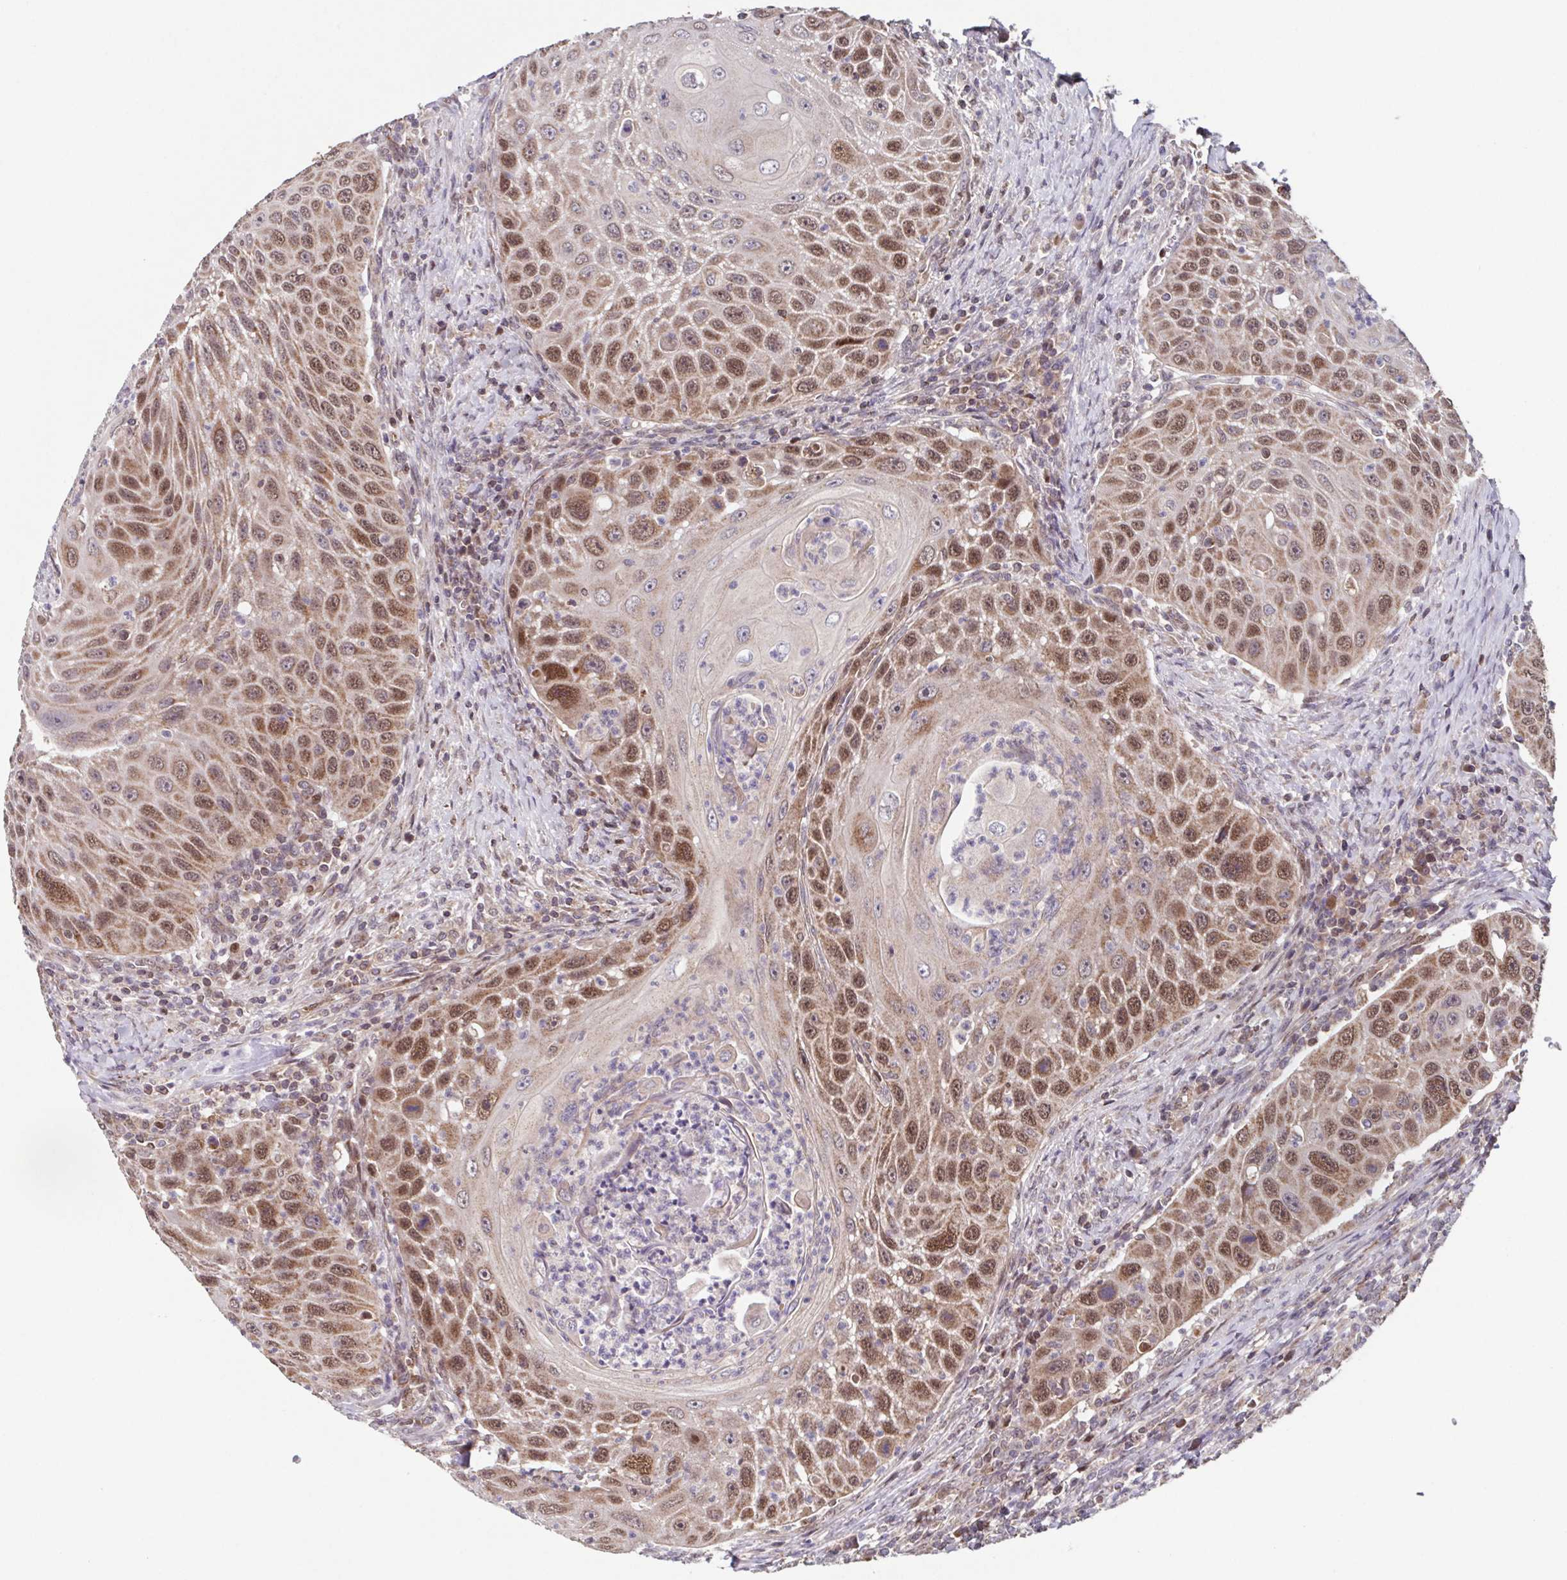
{"staining": {"intensity": "moderate", "quantity": ">75%", "location": "cytoplasmic/membranous,nuclear"}, "tissue": "head and neck cancer", "cell_type": "Tumor cells", "image_type": "cancer", "snomed": [{"axis": "morphology", "description": "Squamous cell carcinoma, NOS"}, {"axis": "topography", "description": "Head-Neck"}], "caption": "Protein staining exhibits moderate cytoplasmic/membranous and nuclear expression in approximately >75% of tumor cells in head and neck cancer (squamous cell carcinoma). The protein is shown in brown color, while the nuclei are stained blue.", "gene": "TTC19", "patient": {"sex": "male", "age": 69}}